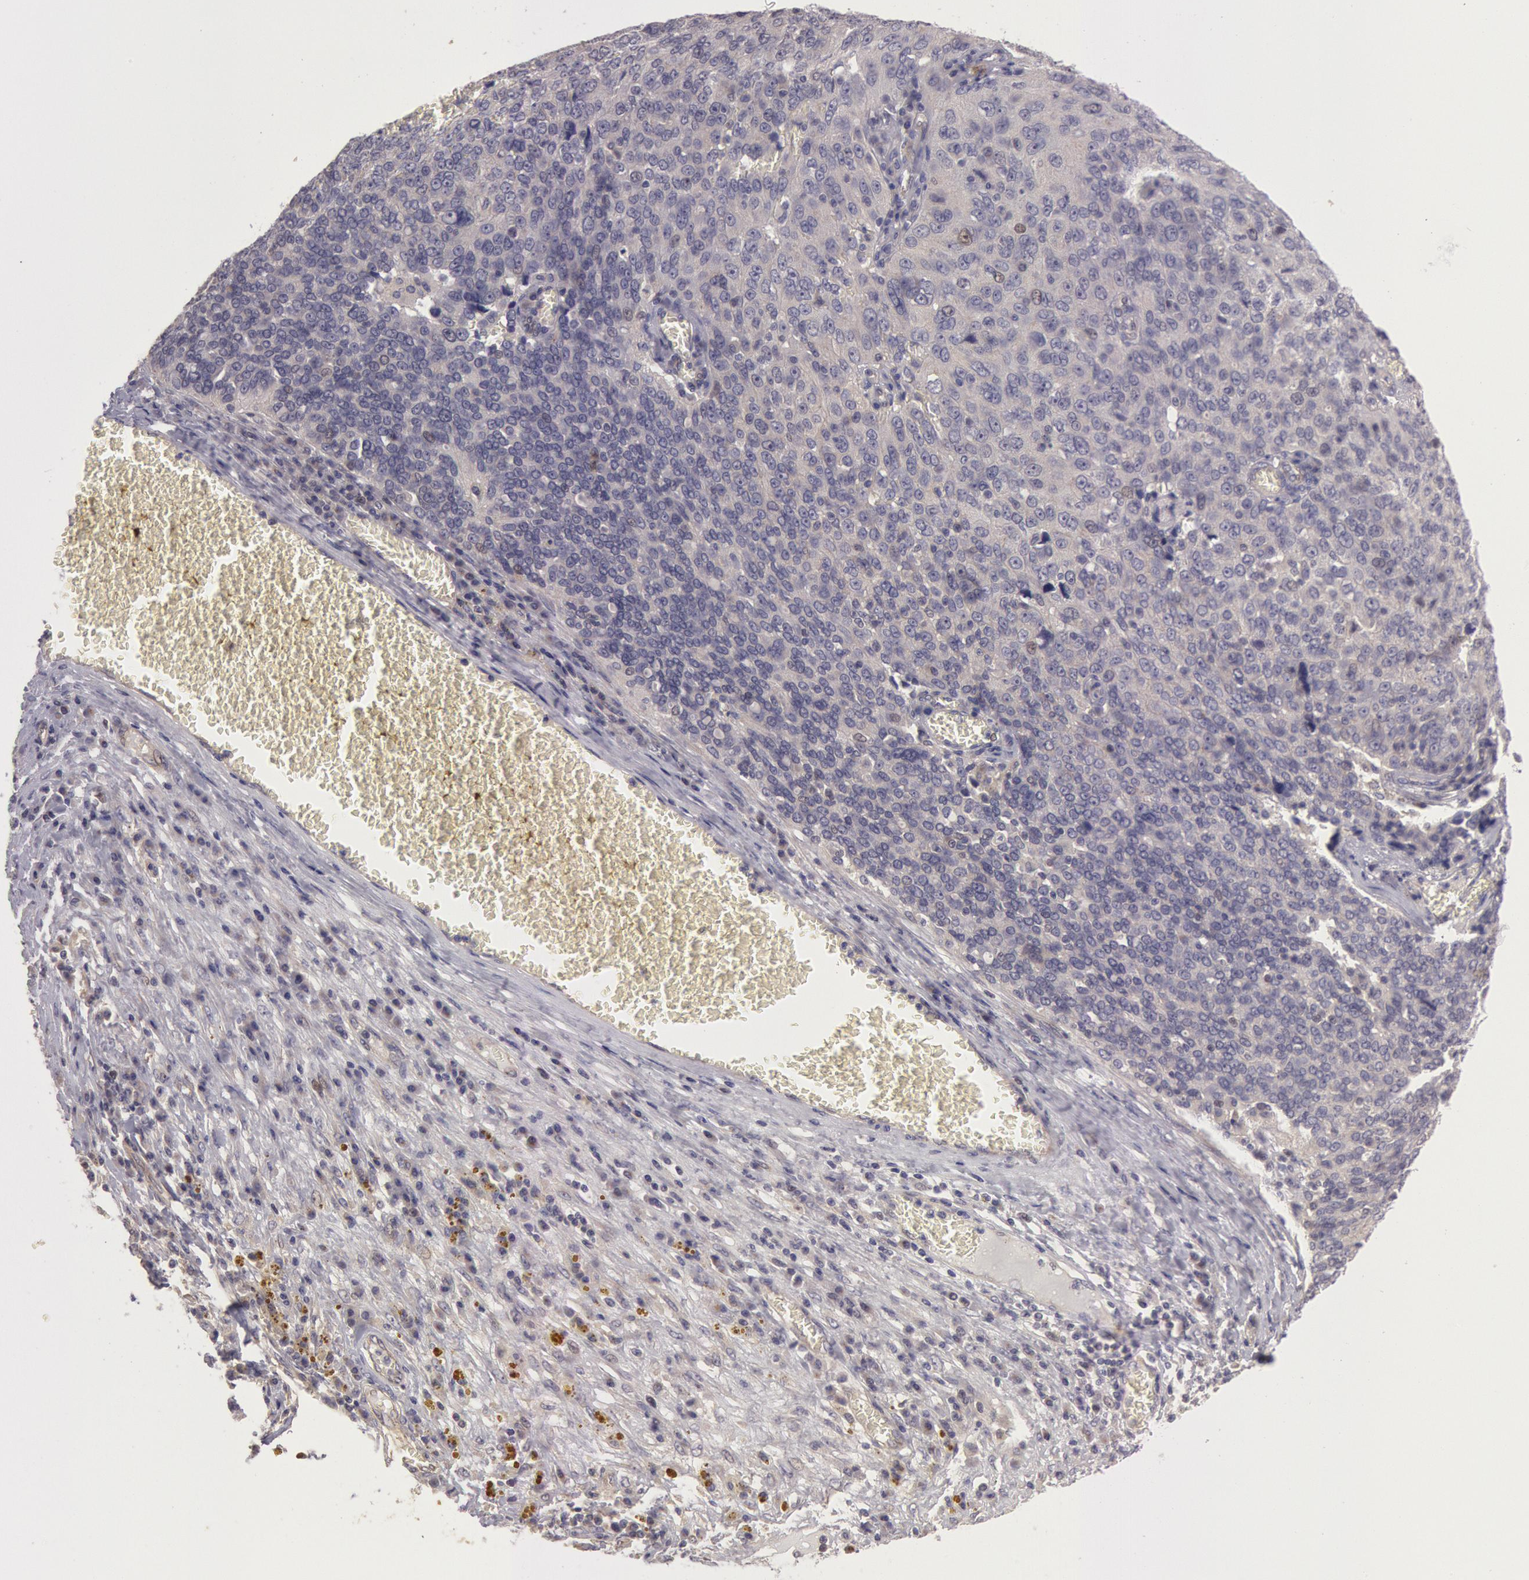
{"staining": {"intensity": "negative", "quantity": "none", "location": "none"}, "tissue": "ovarian cancer", "cell_type": "Tumor cells", "image_type": "cancer", "snomed": [{"axis": "morphology", "description": "Carcinoma, endometroid"}, {"axis": "topography", "description": "Ovary"}], "caption": "A histopathology image of ovarian cancer (endometroid carcinoma) stained for a protein demonstrates no brown staining in tumor cells.", "gene": "AMOTL1", "patient": {"sex": "female", "age": 75}}